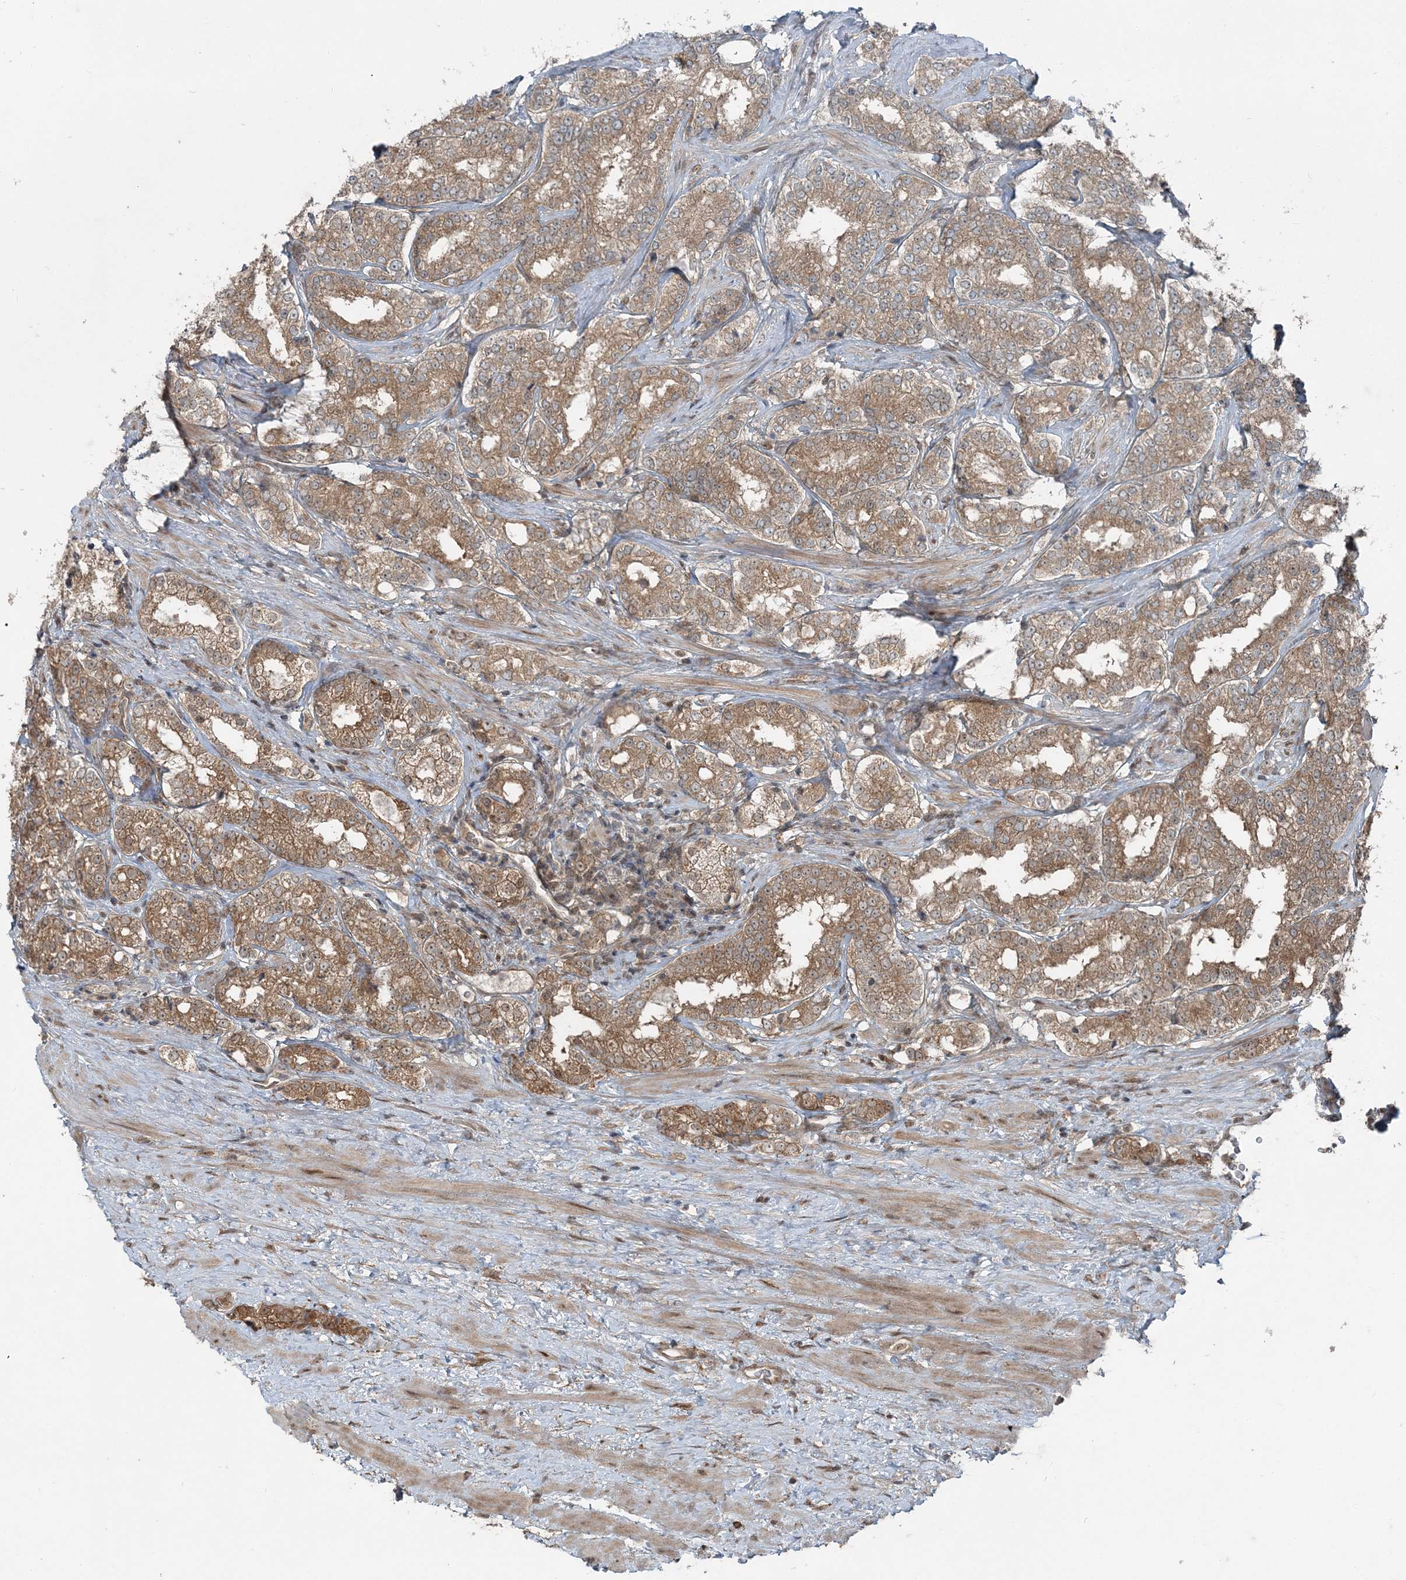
{"staining": {"intensity": "moderate", "quantity": ">75%", "location": "cytoplasmic/membranous"}, "tissue": "prostate cancer", "cell_type": "Tumor cells", "image_type": "cancer", "snomed": [{"axis": "morphology", "description": "Normal tissue, NOS"}, {"axis": "morphology", "description": "Adenocarcinoma, High grade"}, {"axis": "topography", "description": "Prostate"}], "caption": "A medium amount of moderate cytoplasmic/membranous positivity is present in approximately >75% of tumor cells in prostate cancer tissue.", "gene": "FBXL17", "patient": {"sex": "male", "age": 83}}